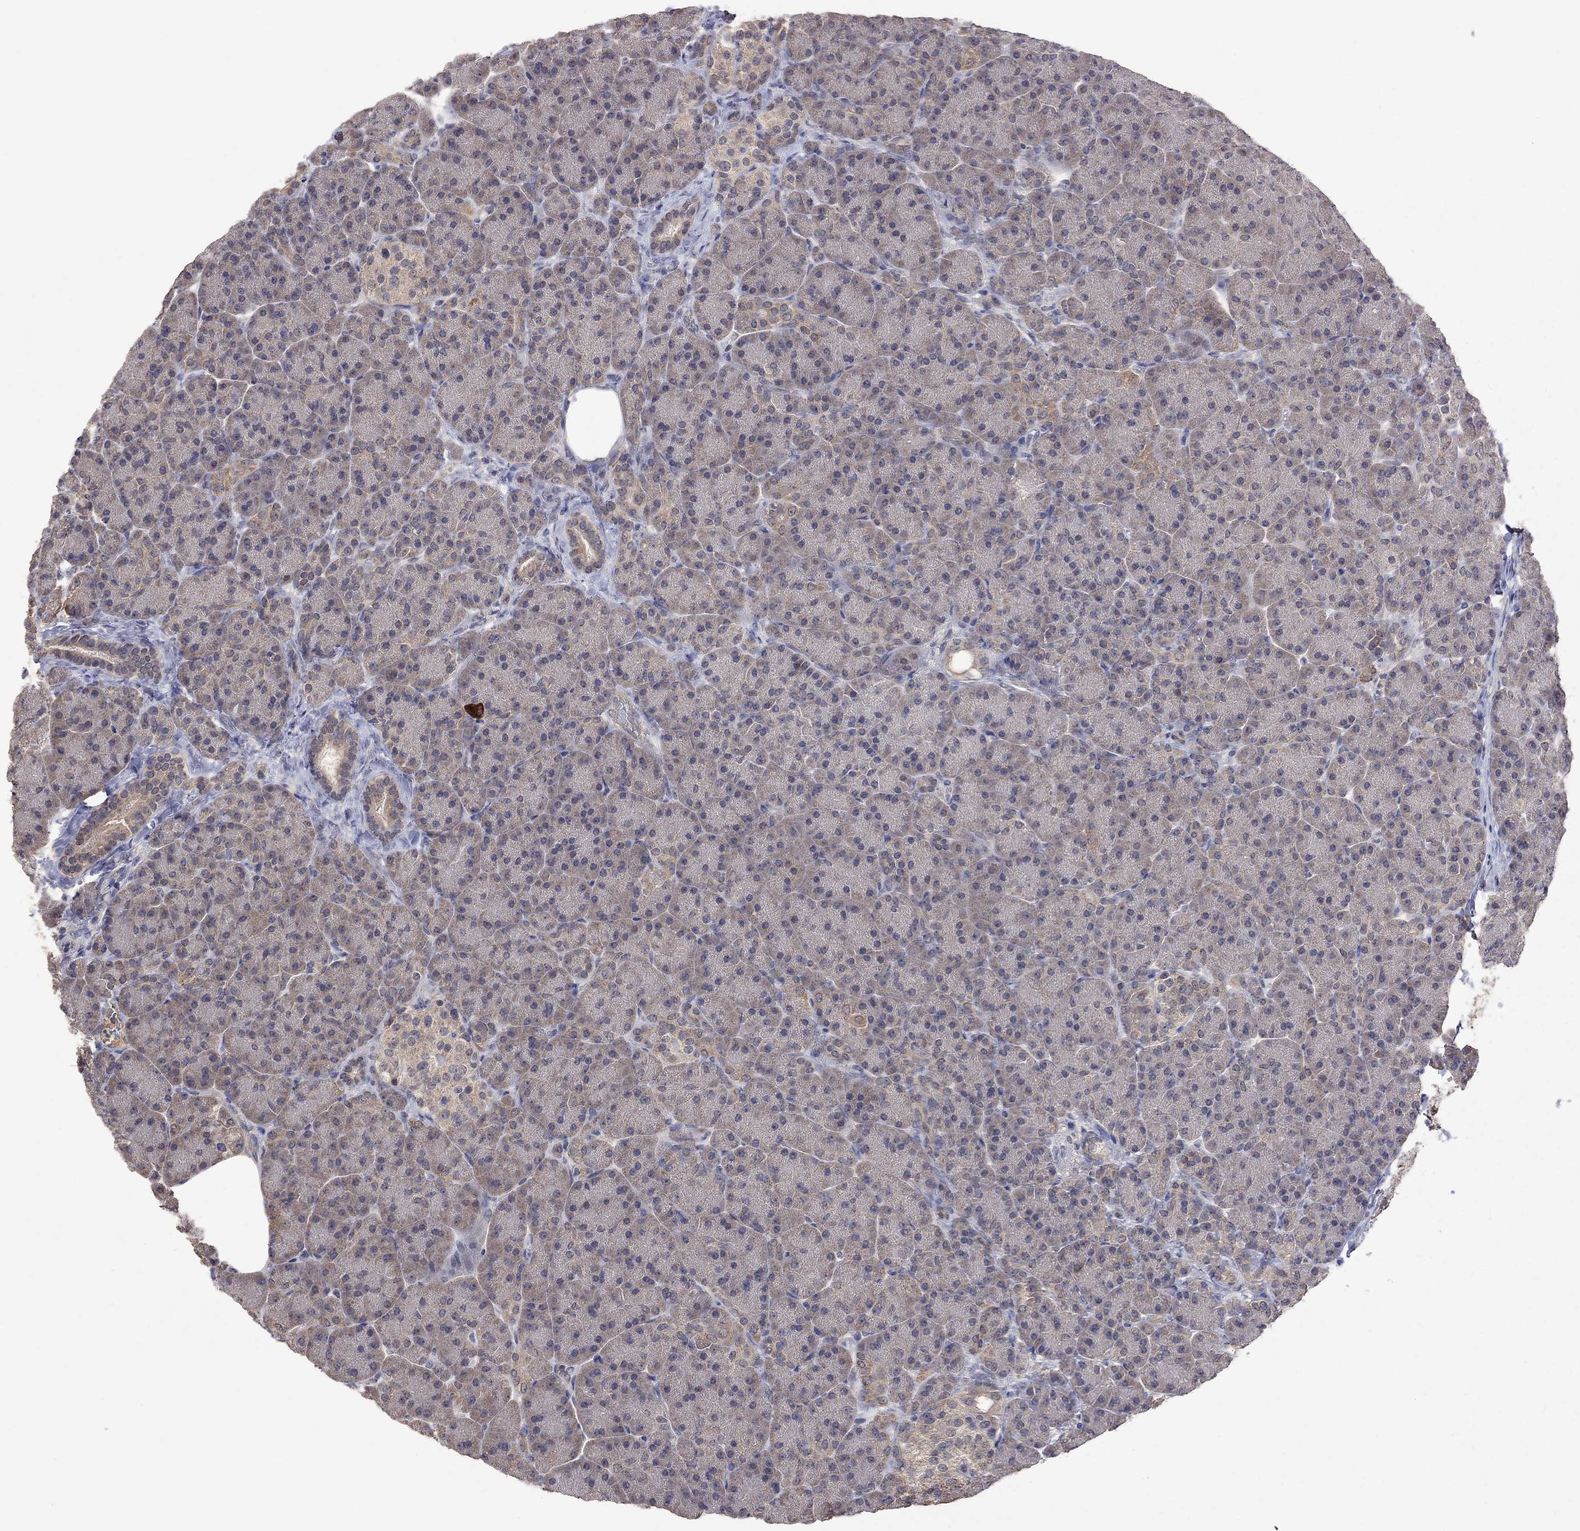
{"staining": {"intensity": "weak", "quantity": "25%-75%", "location": "cytoplasmic/membranous"}, "tissue": "pancreas", "cell_type": "Exocrine glandular cells", "image_type": "normal", "snomed": [{"axis": "morphology", "description": "Normal tissue, NOS"}, {"axis": "topography", "description": "Pancreas"}], "caption": "Human pancreas stained with a brown dye exhibits weak cytoplasmic/membranous positive positivity in about 25%-75% of exocrine glandular cells.", "gene": "HTR6", "patient": {"sex": "female", "age": 63}}